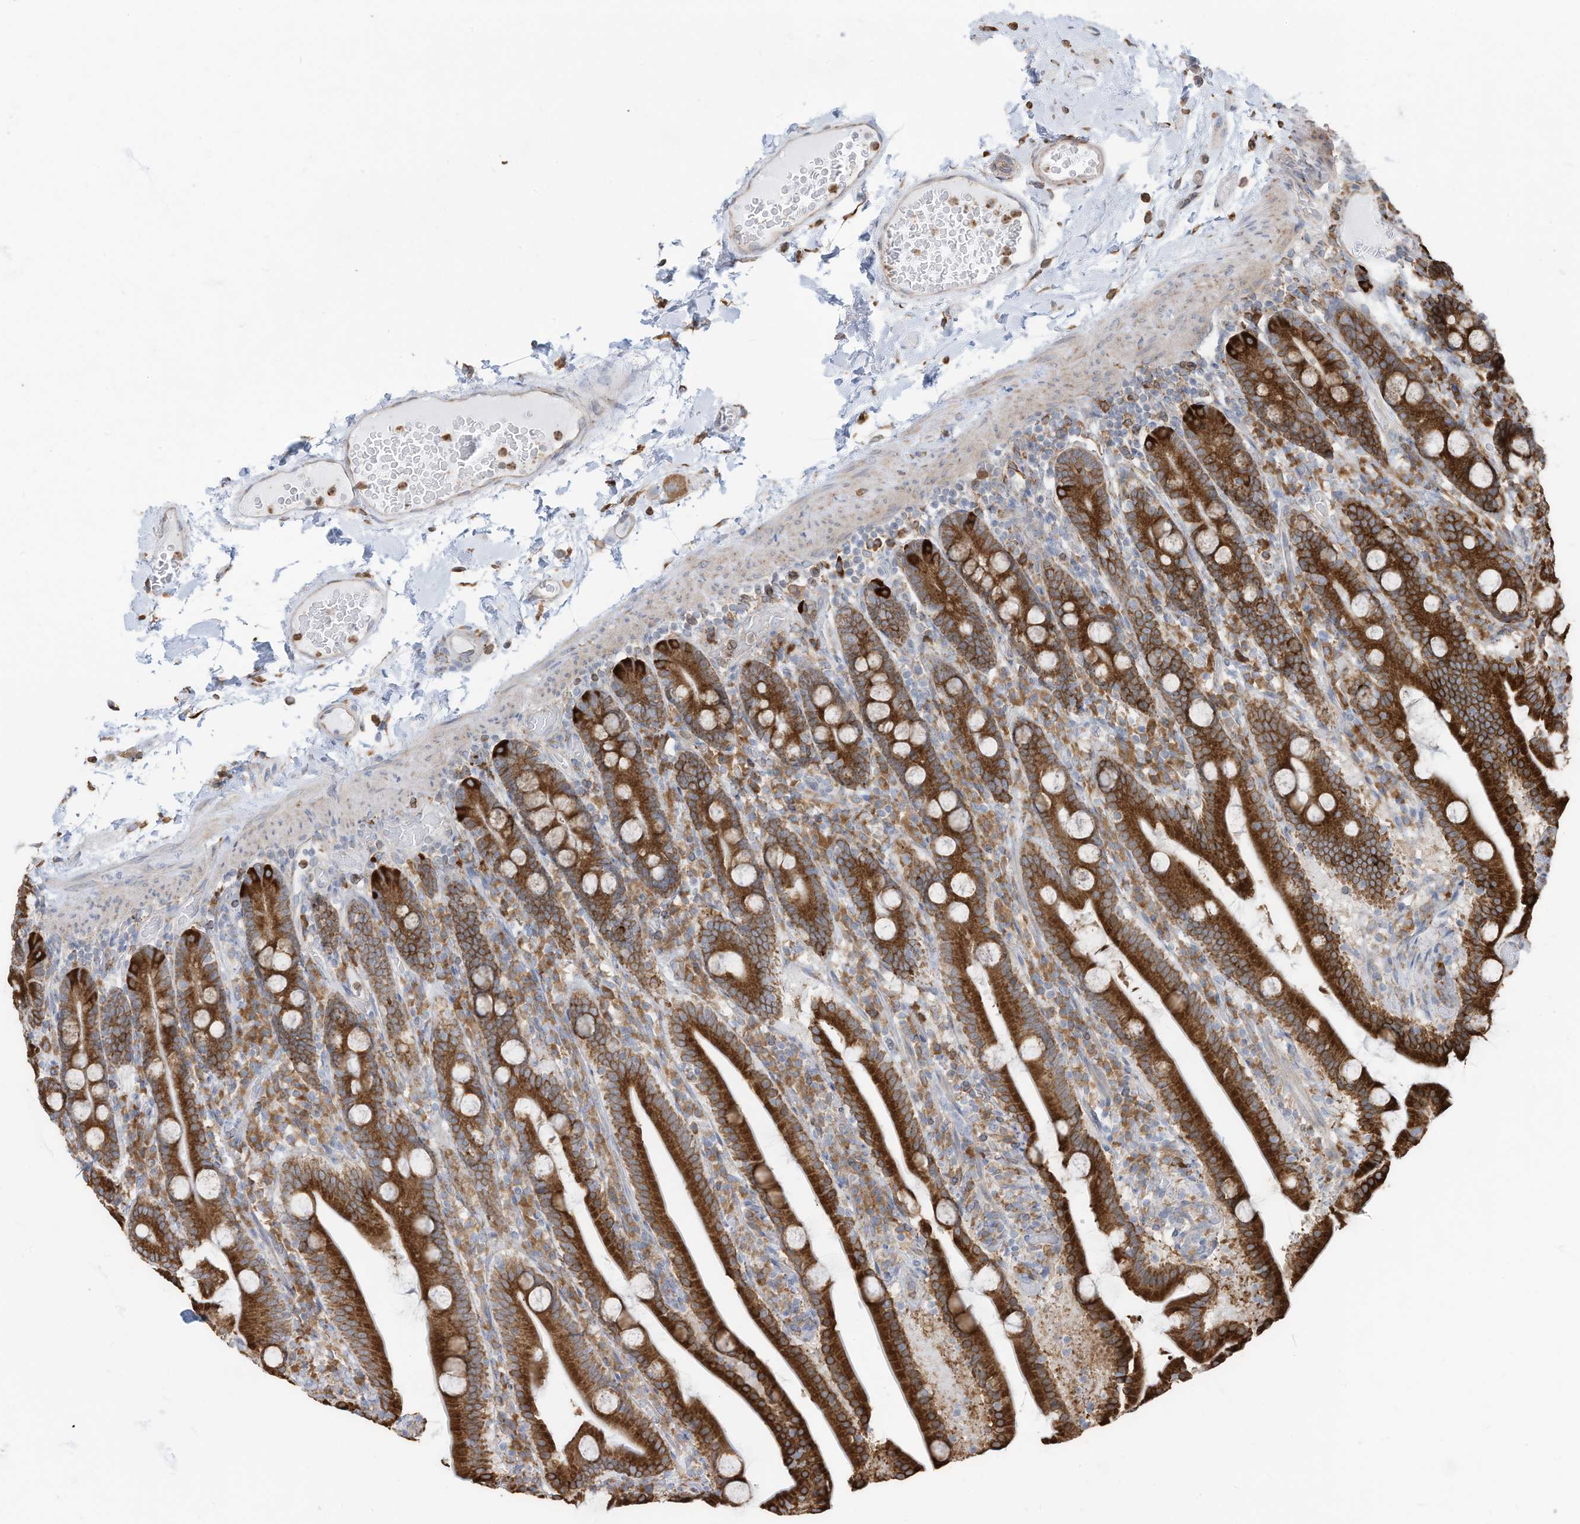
{"staining": {"intensity": "strong", "quantity": ">75%", "location": "cytoplasmic/membranous"}, "tissue": "duodenum", "cell_type": "Glandular cells", "image_type": "normal", "snomed": [{"axis": "morphology", "description": "Normal tissue, NOS"}, {"axis": "topography", "description": "Duodenum"}], "caption": "Immunohistochemistry of unremarkable human duodenum reveals high levels of strong cytoplasmic/membranous positivity in about >75% of glandular cells. (brown staining indicates protein expression, while blue staining denotes nuclei).", "gene": "ZNF354C", "patient": {"sex": "male", "age": 55}}